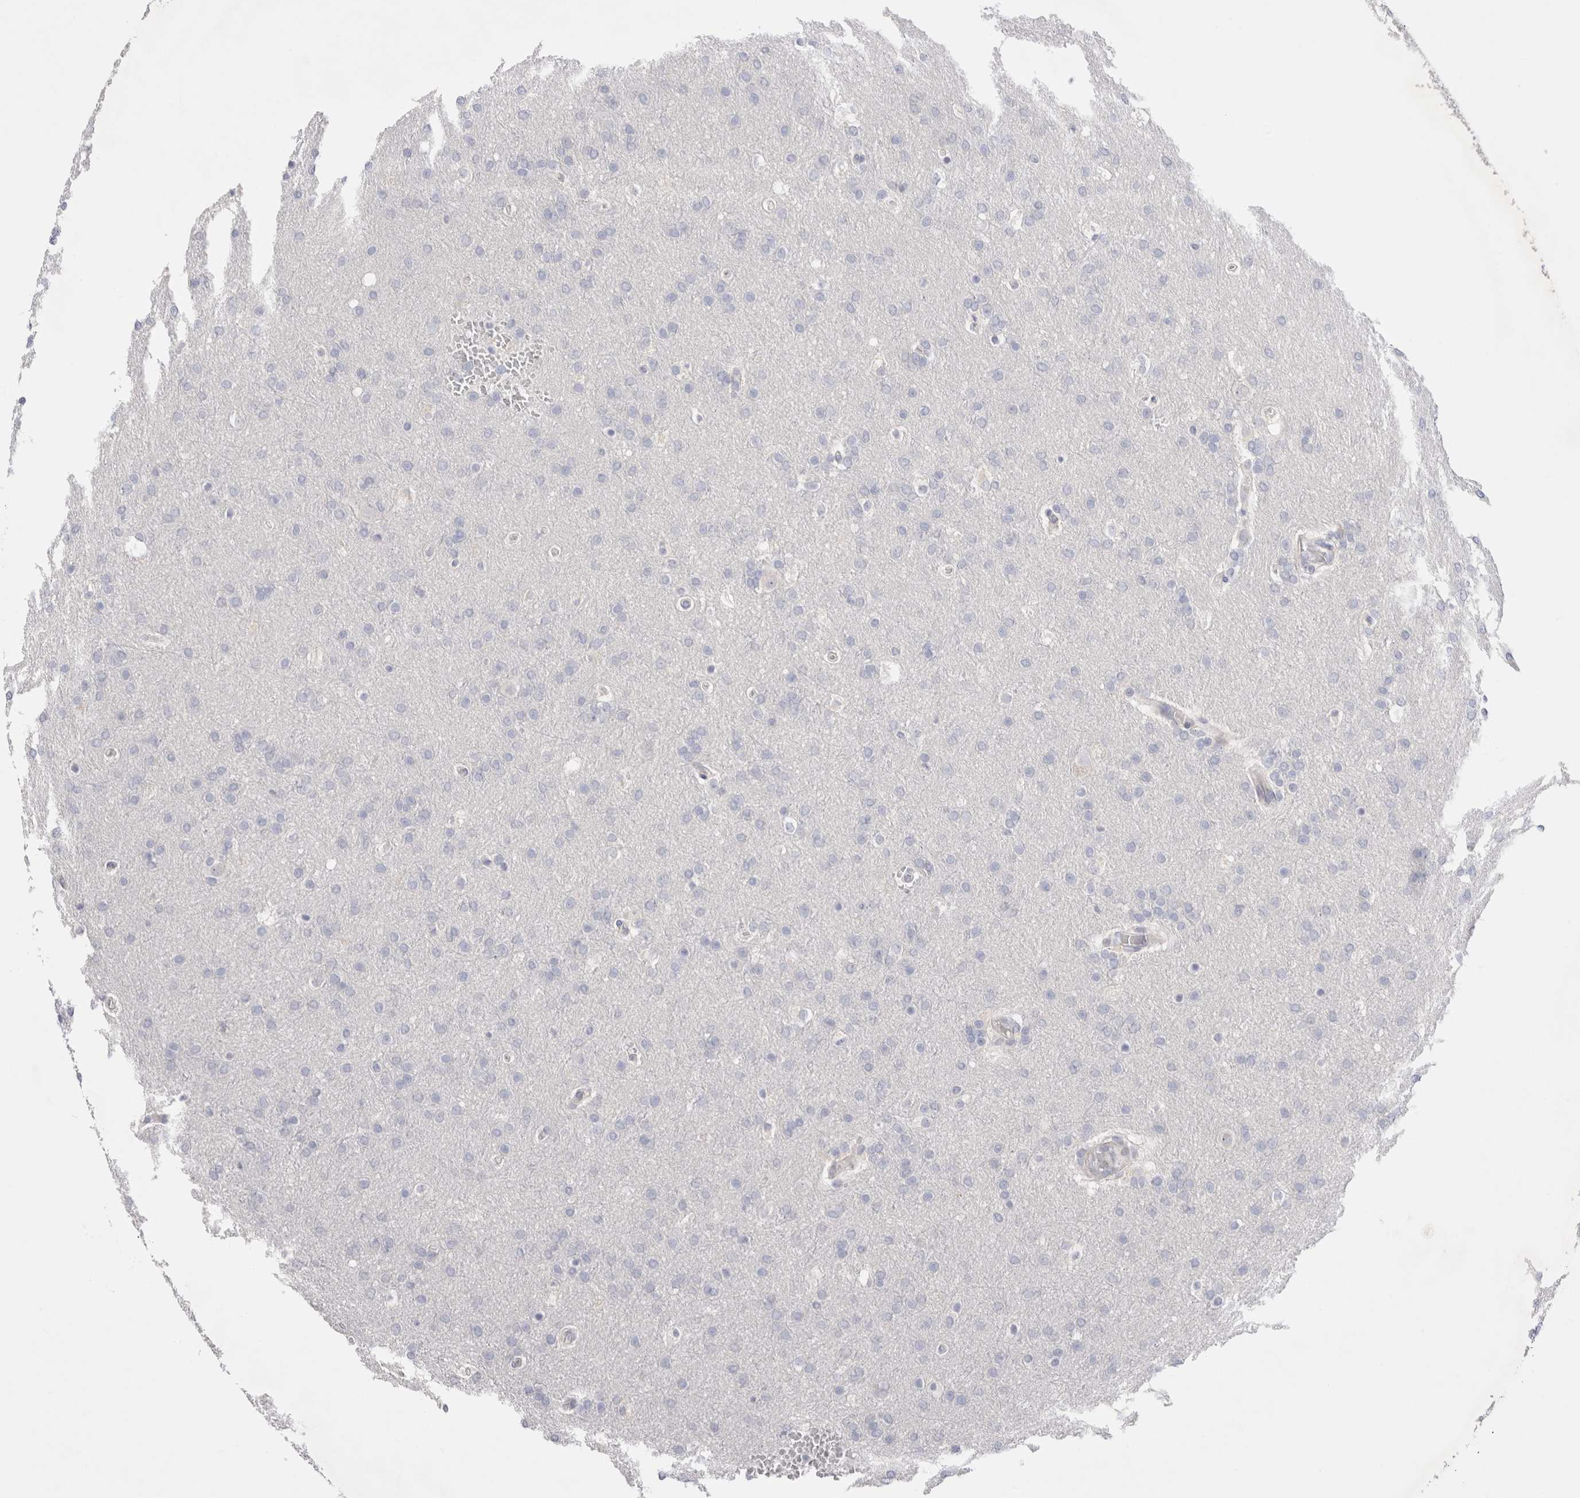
{"staining": {"intensity": "negative", "quantity": "none", "location": "none"}, "tissue": "glioma", "cell_type": "Tumor cells", "image_type": "cancer", "snomed": [{"axis": "morphology", "description": "Glioma, malignant, Low grade"}, {"axis": "topography", "description": "Brain"}], "caption": "A histopathology image of glioma stained for a protein displays no brown staining in tumor cells.", "gene": "SPINK2", "patient": {"sex": "female", "age": 37}}